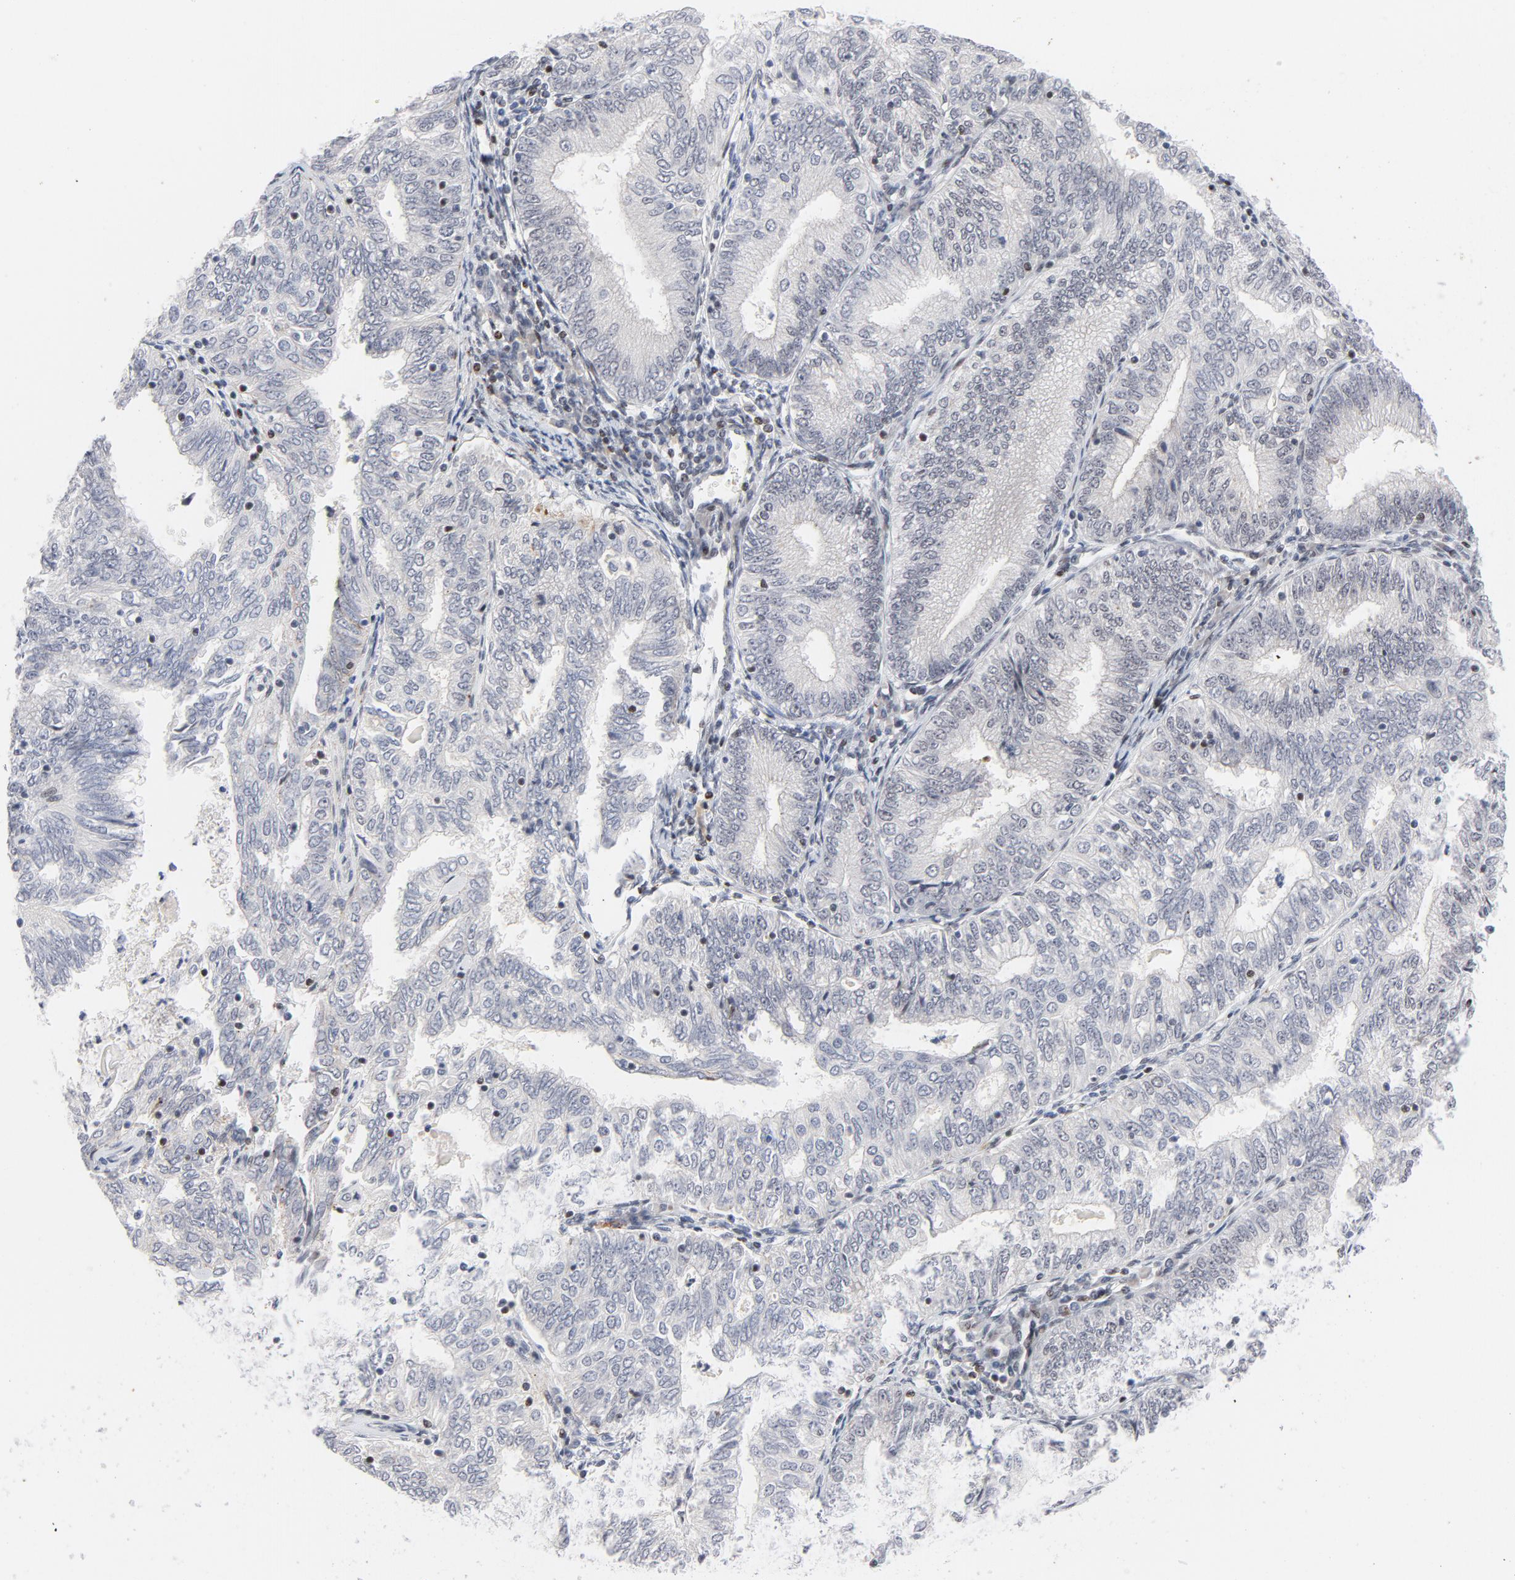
{"staining": {"intensity": "negative", "quantity": "none", "location": "none"}, "tissue": "endometrial cancer", "cell_type": "Tumor cells", "image_type": "cancer", "snomed": [{"axis": "morphology", "description": "Adenocarcinoma, NOS"}, {"axis": "topography", "description": "Endometrium"}], "caption": "Tumor cells are negative for protein expression in human endometrial cancer. The staining was performed using DAB (3,3'-diaminobenzidine) to visualize the protein expression in brown, while the nuclei were stained in blue with hematoxylin (Magnification: 20x).", "gene": "NFIC", "patient": {"sex": "female", "age": 69}}